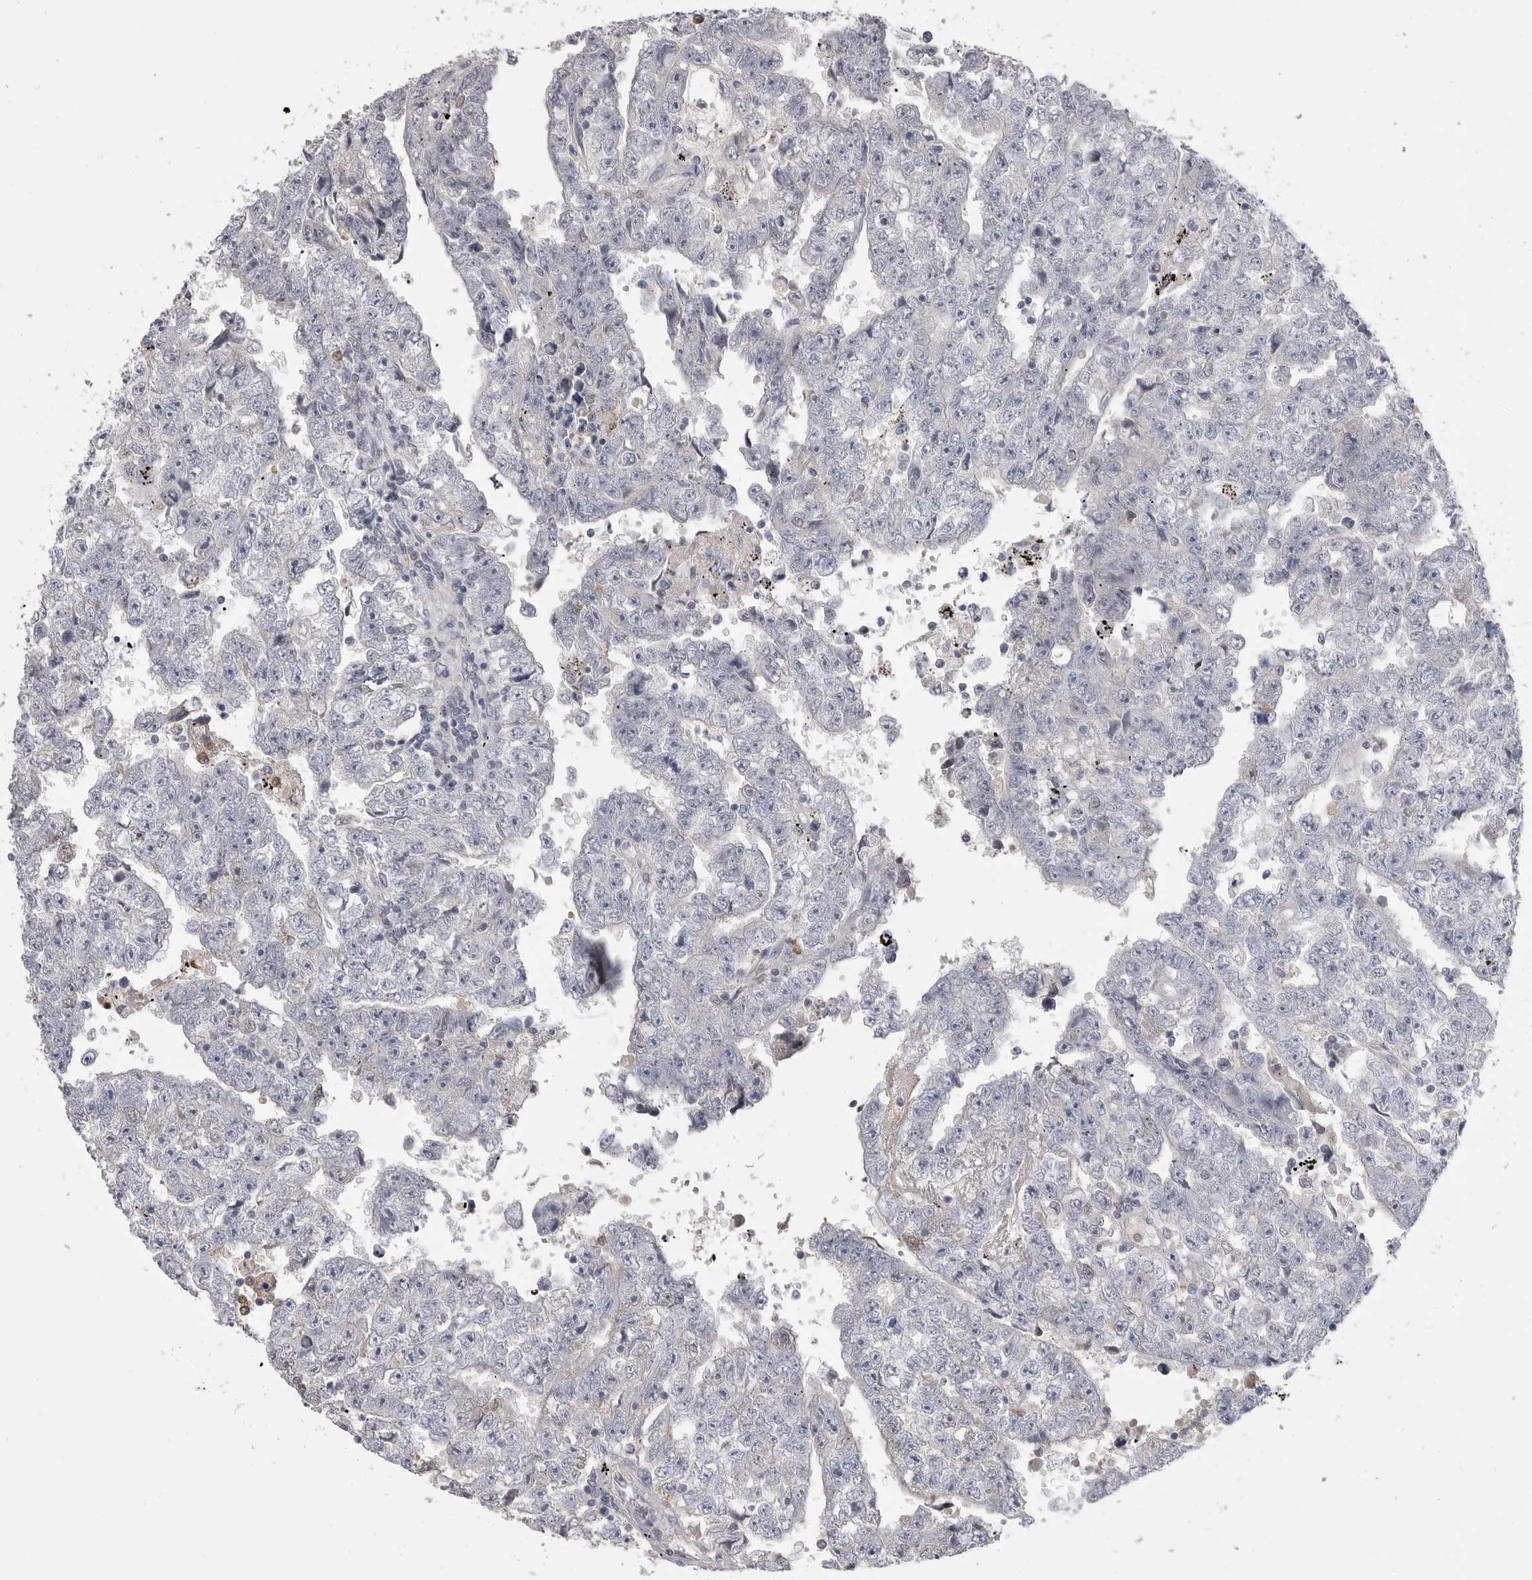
{"staining": {"intensity": "negative", "quantity": "none", "location": "none"}, "tissue": "testis cancer", "cell_type": "Tumor cells", "image_type": "cancer", "snomed": [{"axis": "morphology", "description": "Carcinoma, Embryonal, NOS"}, {"axis": "topography", "description": "Testis"}], "caption": "This is an immunohistochemistry (IHC) micrograph of human testis cancer. There is no staining in tumor cells.", "gene": "FKBP2", "patient": {"sex": "male", "age": 25}}